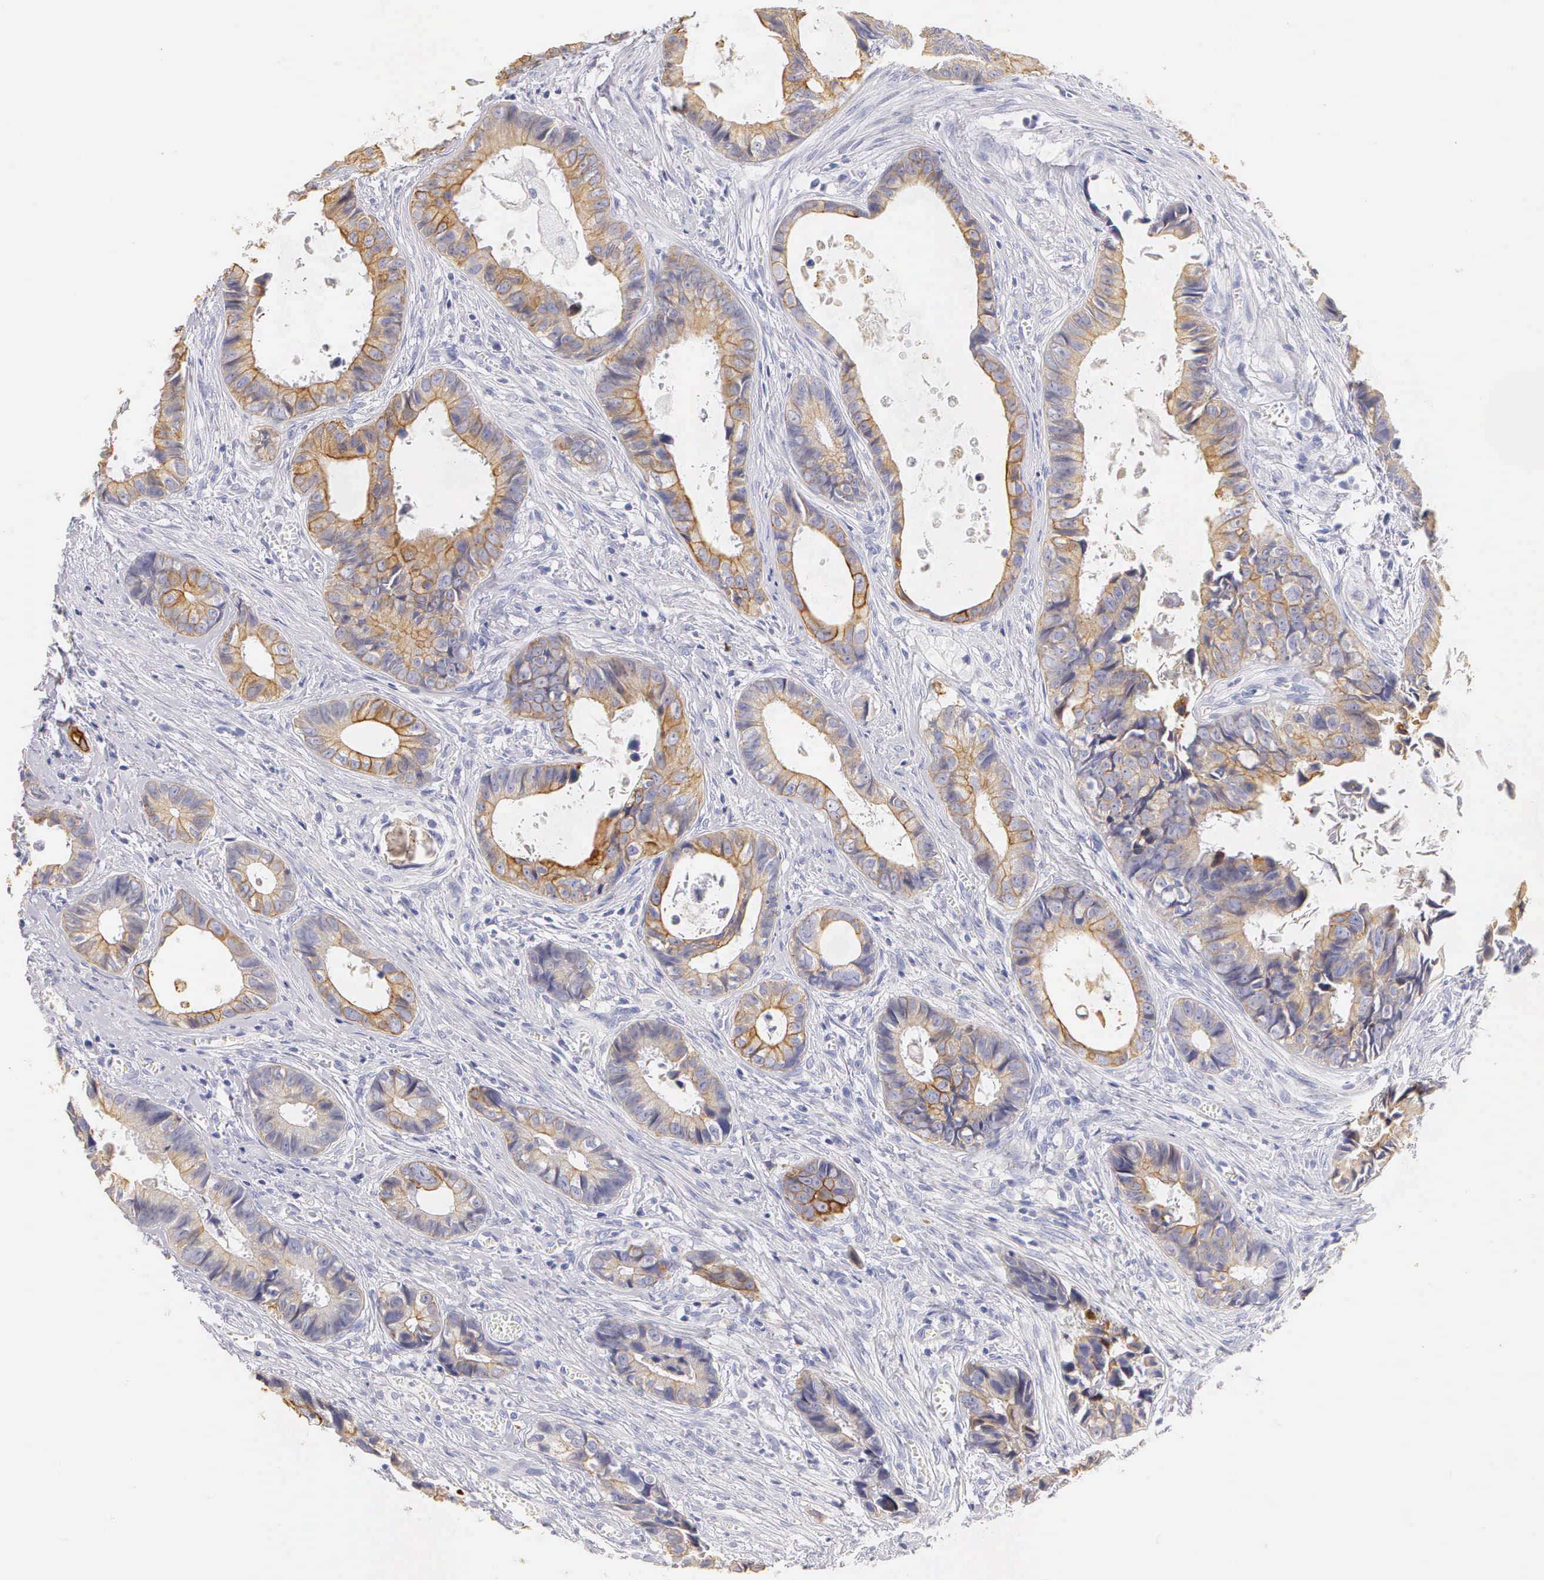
{"staining": {"intensity": "moderate", "quantity": "25%-75%", "location": "cytoplasmic/membranous"}, "tissue": "colorectal cancer", "cell_type": "Tumor cells", "image_type": "cancer", "snomed": [{"axis": "morphology", "description": "Adenocarcinoma, NOS"}, {"axis": "topography", "description": "Rectum"}], "caption": "An image of colorectal cancer stained for a protein demonstrates moderate cytoplasmic/membranous brown staining in tumor cells.", "gene": "KRT17", "patient": {"sex": "female", "age": 98}}